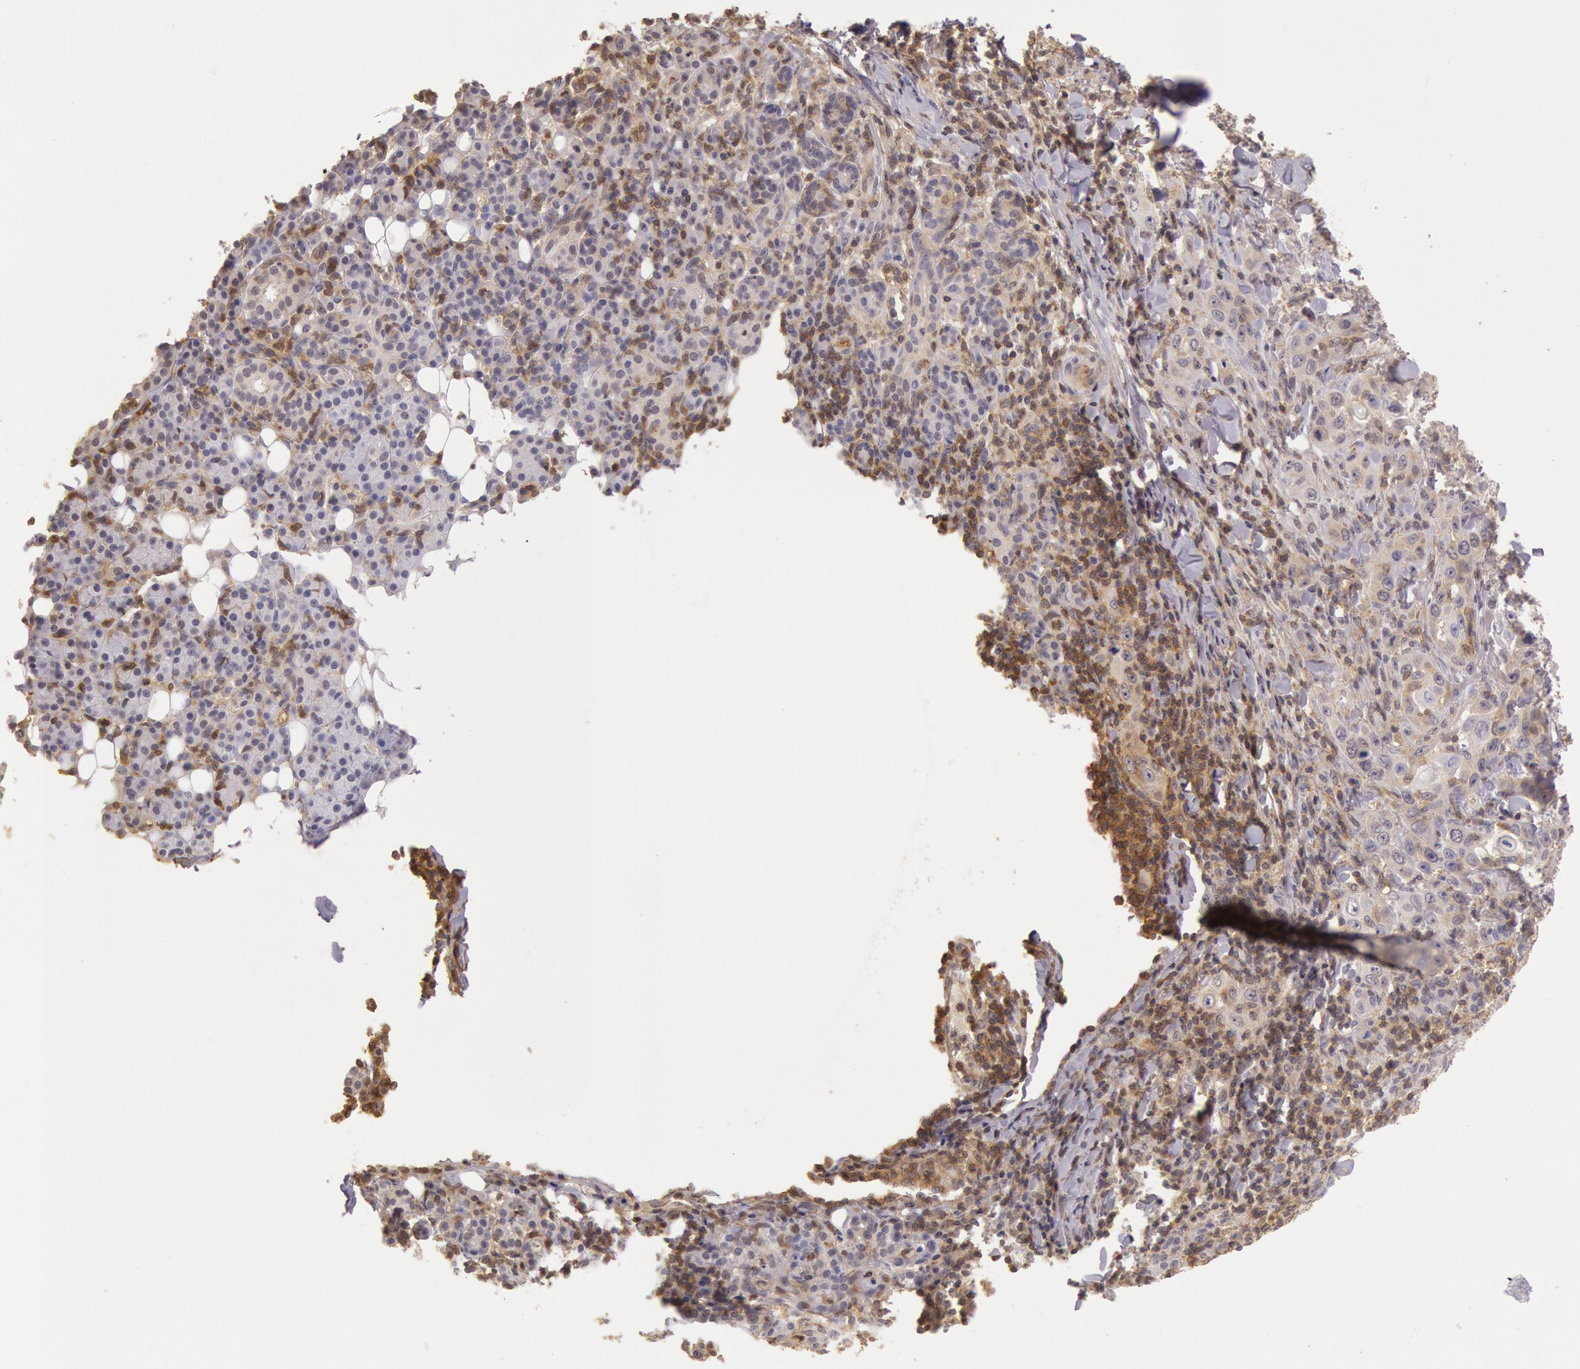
{"staining": {"intensity": "moderate", "quantity": "25%-75%", "location": "cytoplasmic/membranous"}, "tissue": "skin cancer", "cell_type": "Tumor cells", "image_type": "cancer", "snomed": [{"axis": "morphology", "description": "Squamous cell carcinoma, NOS"}, {"axis": "topography", "description": "Skin"}], "caption": "Skin cancer (squamous cell carcinoma) stained with IHC displays moderate cytoplasmic/membranous expression in about 25%-75% of tumor cells.", "gene": "HIF1A", "patient": {"sex": "male", "age": 84}}